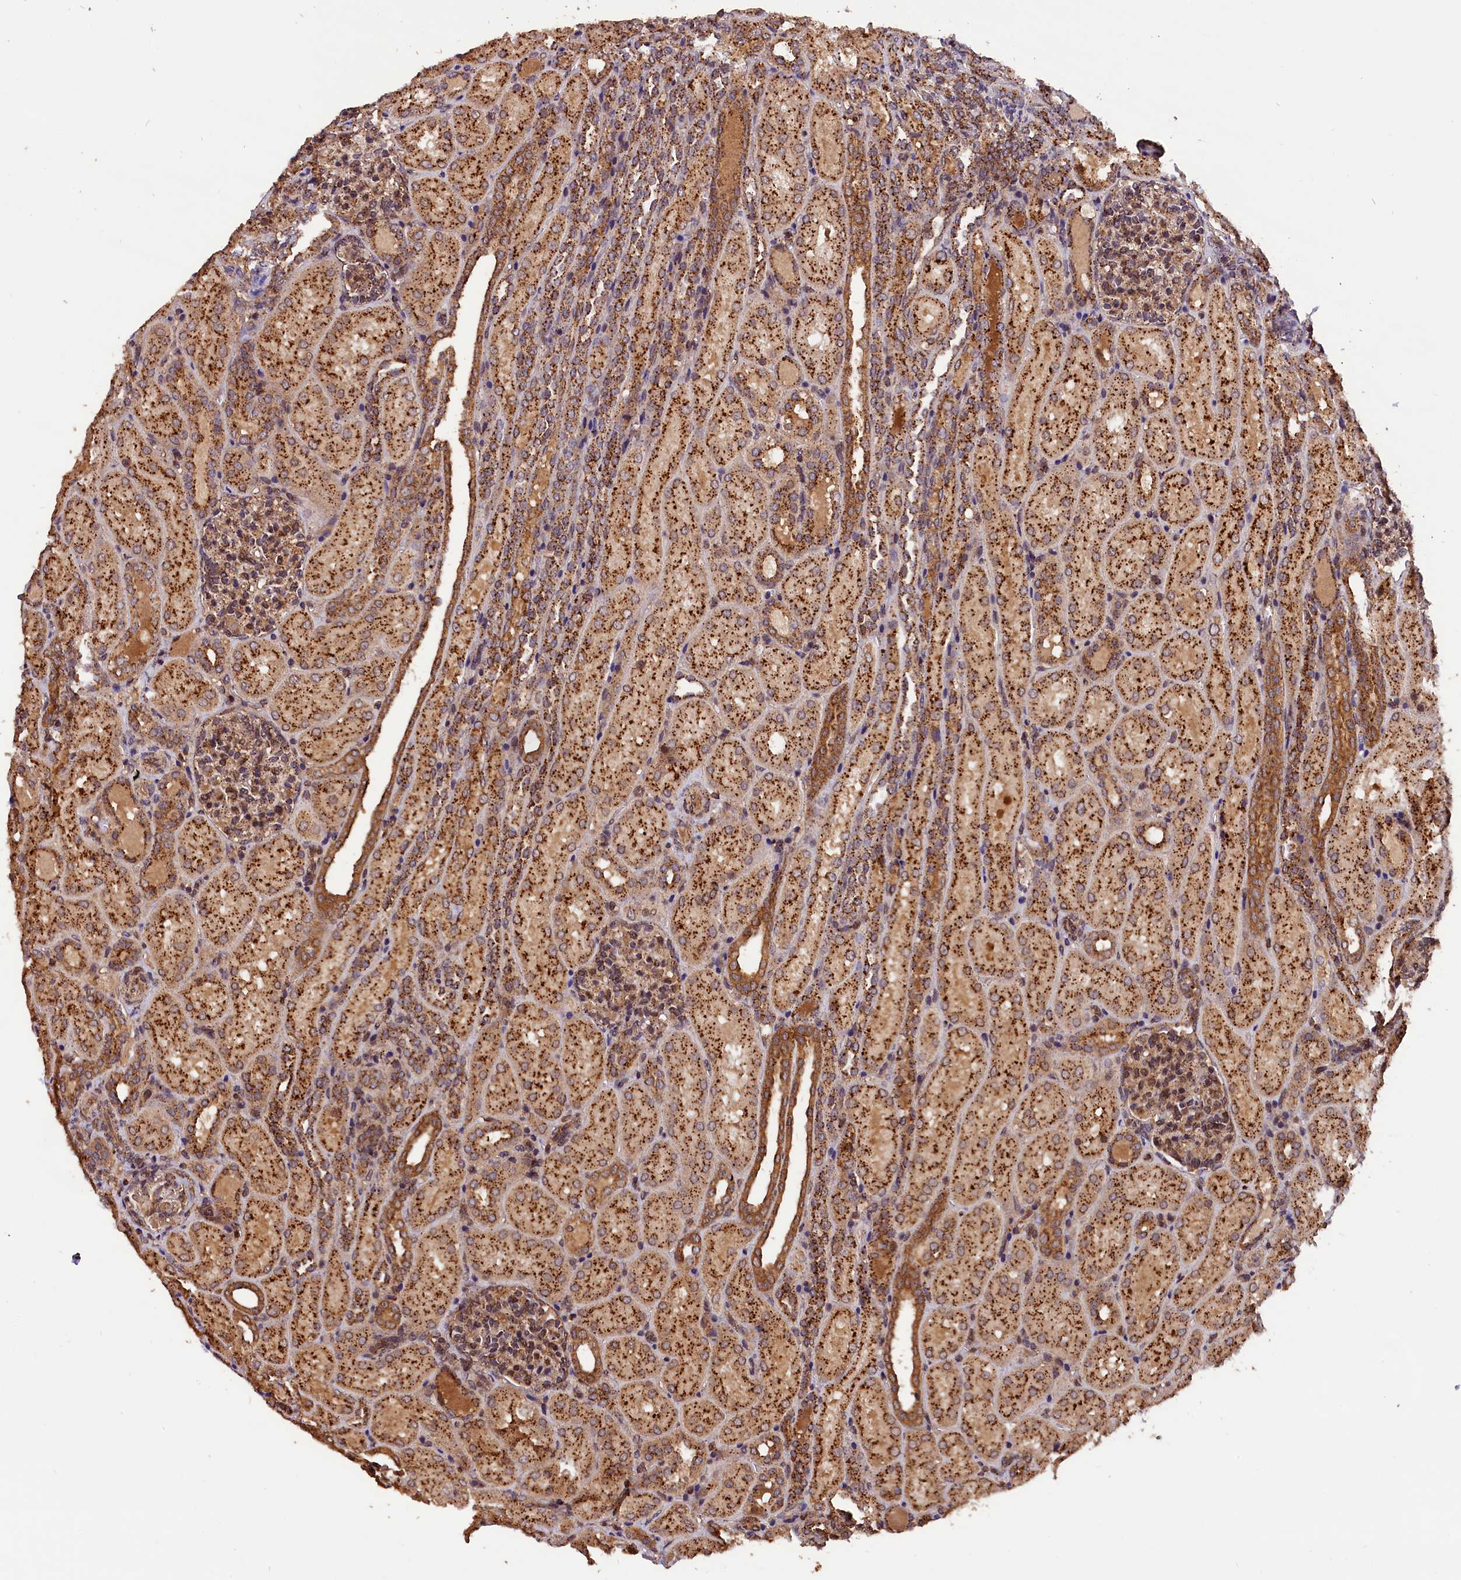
{"staining": {"intensity": "moderate", "quantity": "25%-75%", "location": "cytoplasmic/membranous,nuclear"}, "tissue": "kidney", "cell_type": "Cells in glomeruli", "image_type": "normal", "snomed": [{"axis": "morphology", "description": "Normal tissue, NOS"}, {"axis": "topography", "description": "Kidney"}], "caption": "This is a micrograph of immunohistochemistry (IHC) staining of benign kidney, which shows moderate staining in the cytoplasmic/membranous,nuclear of cells in glomeruli.", "gene": "IST1", "patient": {"sex": "male", "age": 1}}